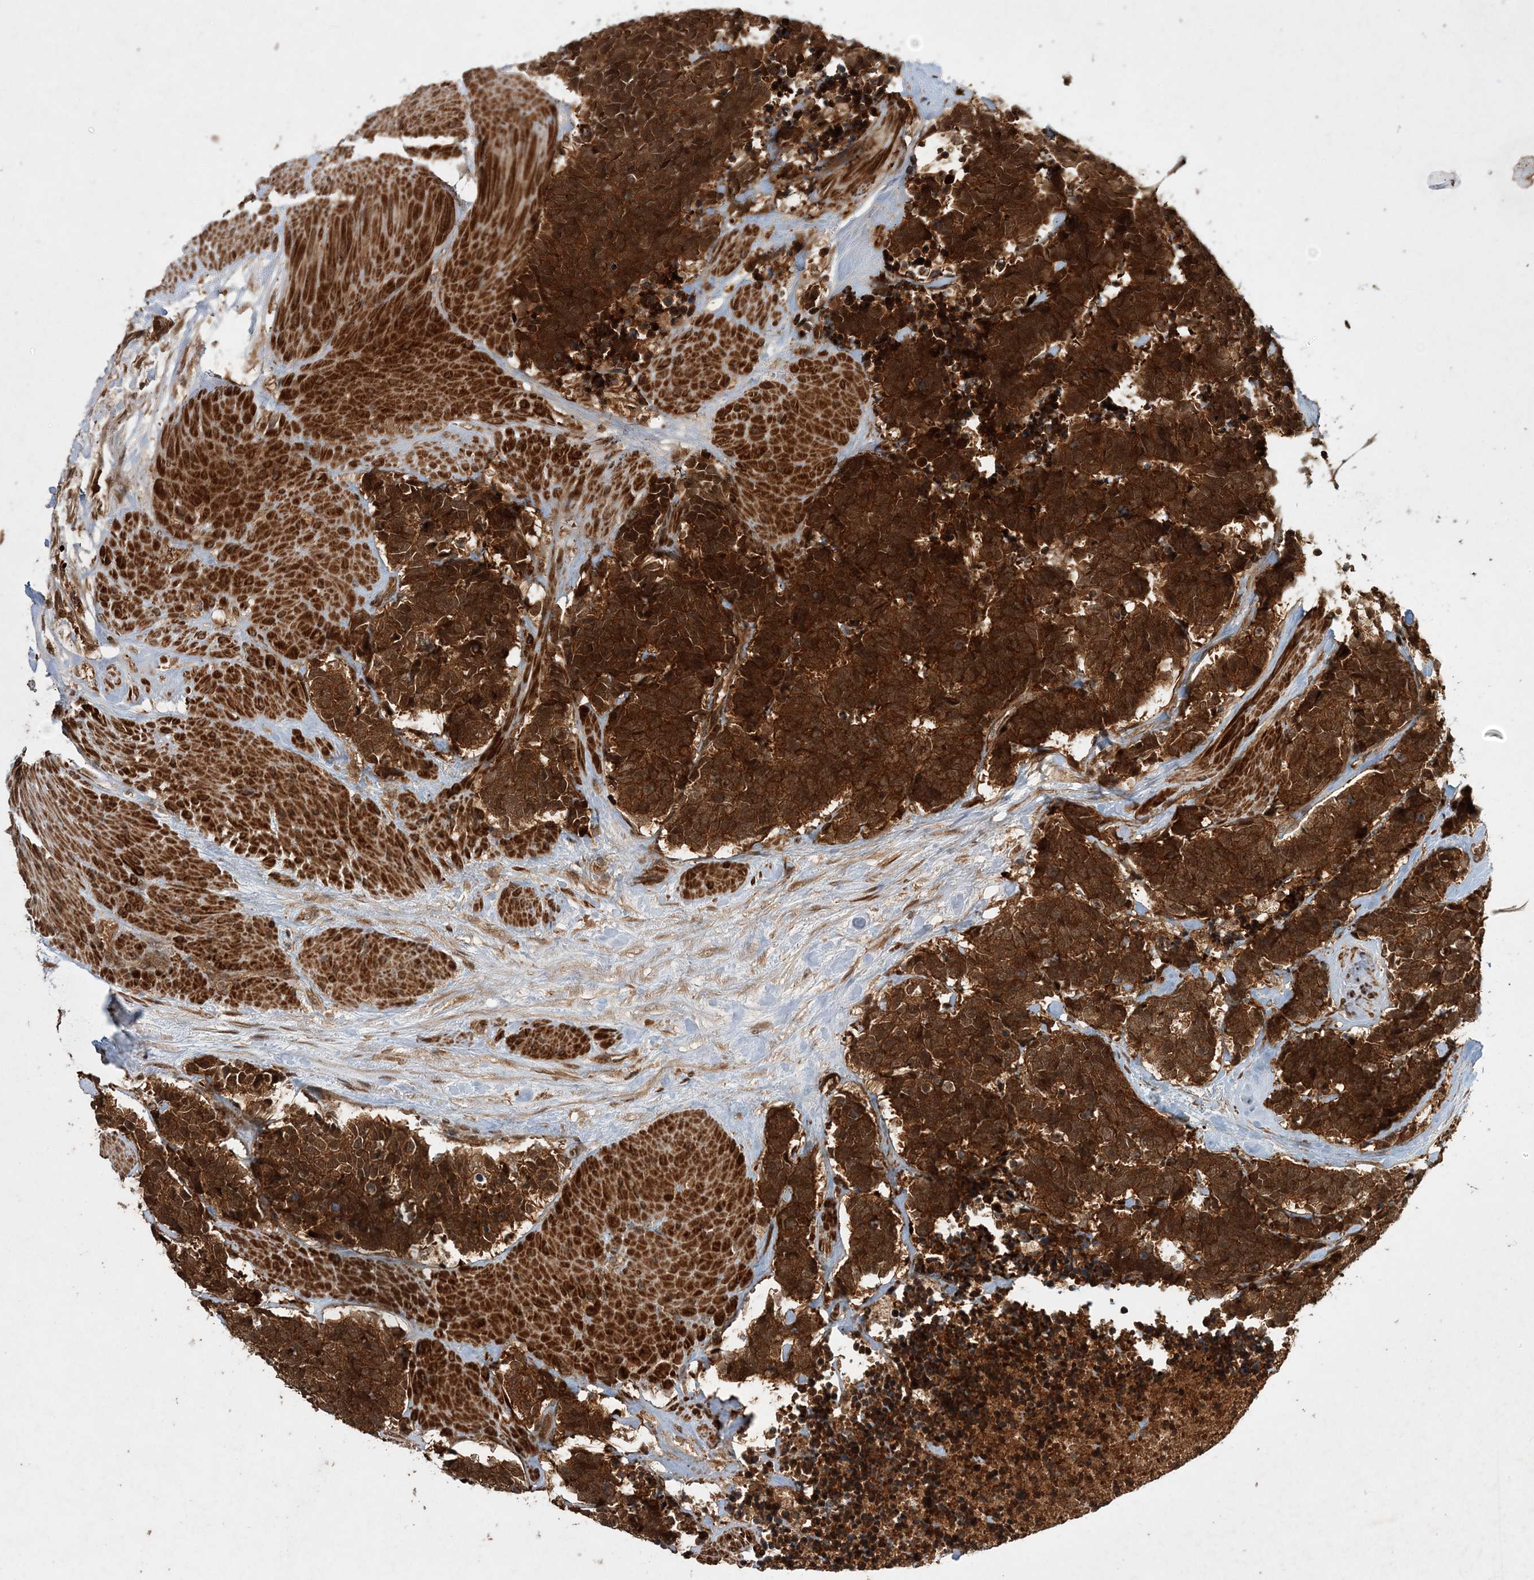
{"staining": {"intensity": "strong", "quantity": ">75%", "location": "cytoplasmic/membranous"}, "tissue": "carcinoid", "cell_type": "Tumor cells", "image_type": "cancer", "snomed": [{"axis": "morphology", "description": "Carcinoma, NOS"}, {"axis": "morphology", "description": "Carcinoid, malignant, NOS"}, {"axis": "topography", "description": "Urinary bladder"}], "caption": "Carcinoid tissue reveals strong cytoplasmic/membranous expression in about >75% of tumor cells, visualized by immunohistochemistry.", "gene": "UBTD2", "patient": {"sex": "male", "age": 57}}